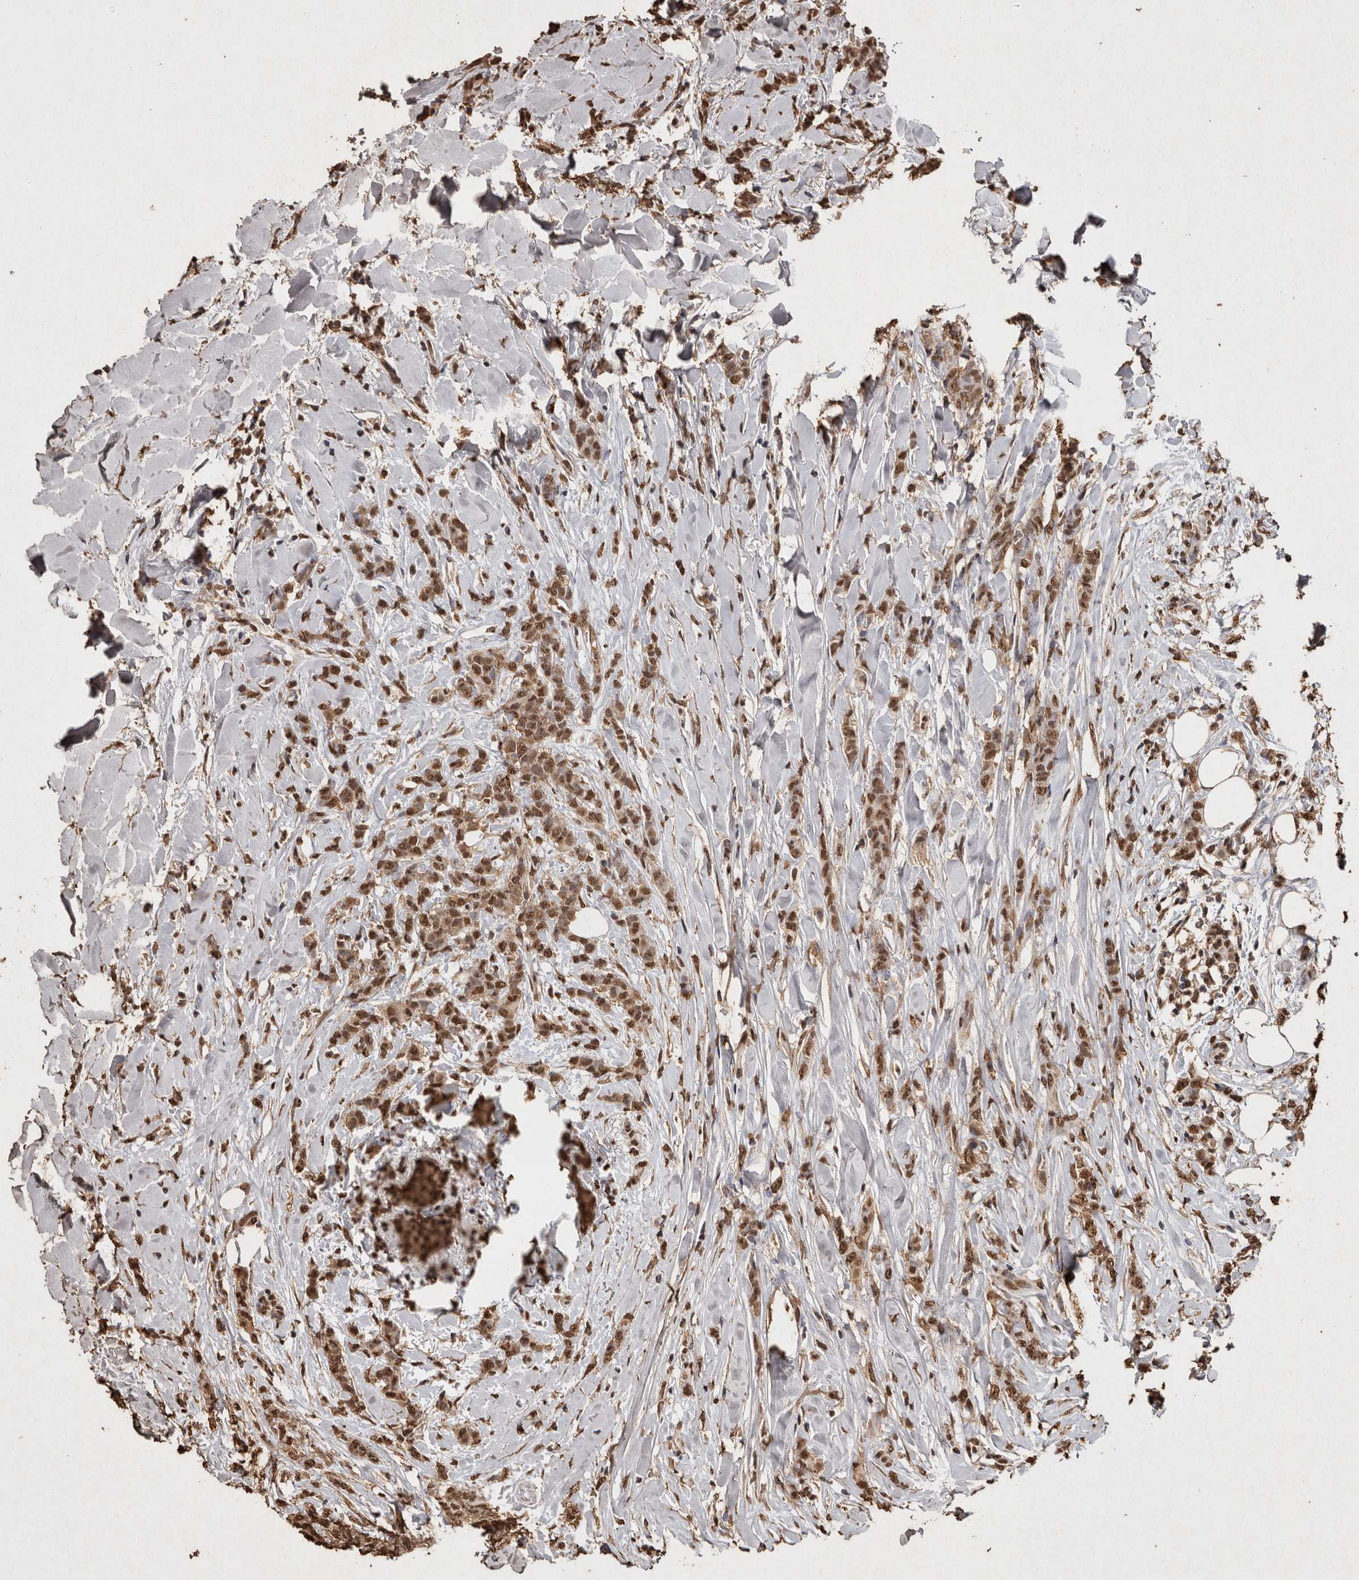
{"staining": {"intensity": "moderate", "quantity": ">75%", "location": "nuclear"}, "tissue": "breast cancer", "cell_type": "Tumor cells", "image_type": "cancer", "snomed": [{"axis": "morphology", "description": "Lobular carcinoma"}, {"axis": "topography", "description": "Skin"}, {"axis": "topography", "description": "Breast"}], "caption": "Immunohistochemical staining of breast lobular carcinoma shows medium levels of moderate nuclear protein staining in approximately >75% of tumor cells.", "gene": "FSTL3", "patient": {"sex": "female", "age": 46}}